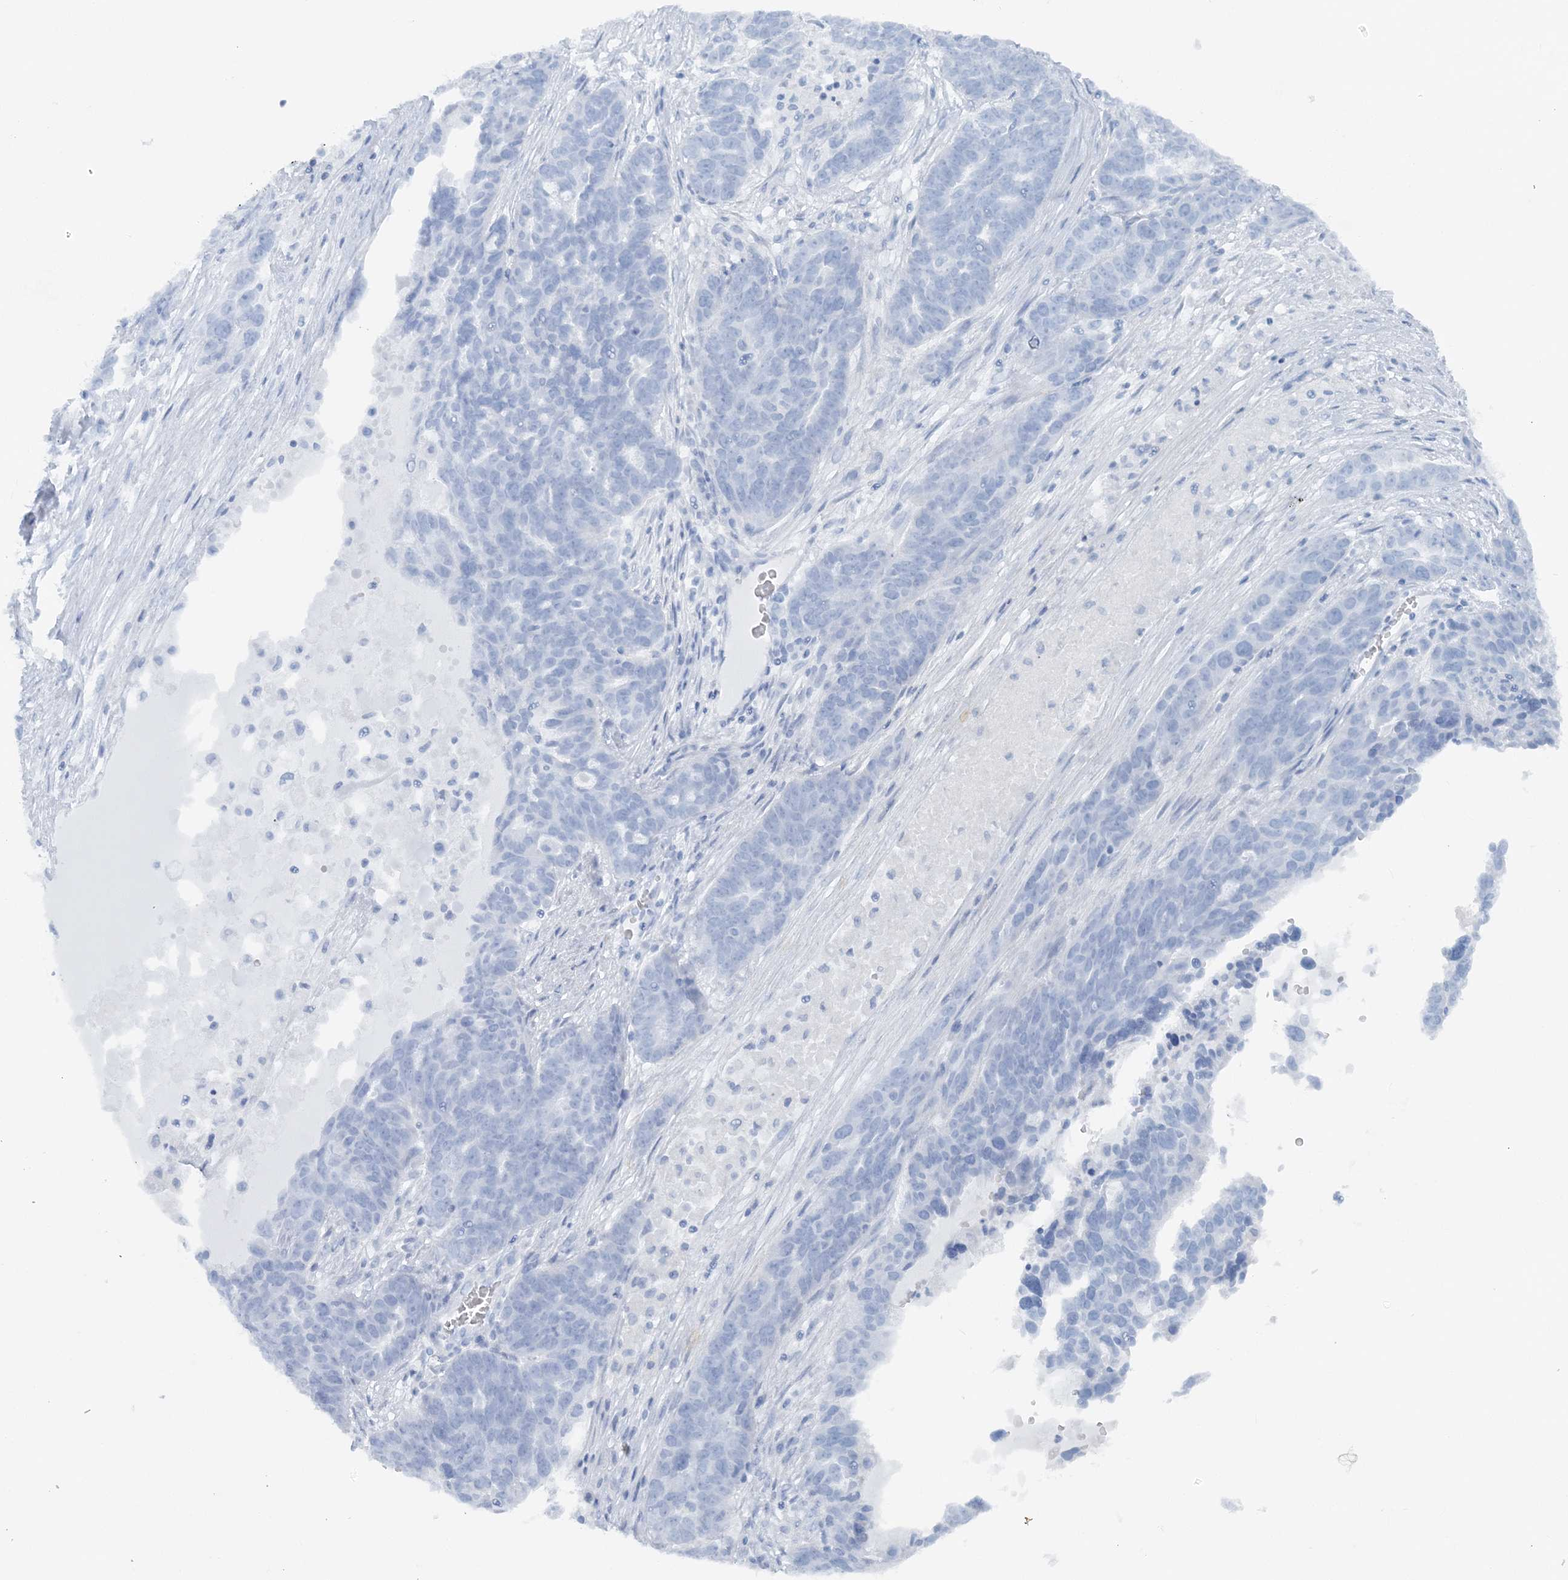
{"staining": {"intensity": "negative", "quantity": "none", "location": "none"}, "tissue": "ovarian cancer", "cell_type": "Tumor cells", "image_type": "cancer", "snomed": [{"axis": "morphology", "description": "Cystadenocarcinoma, serous, NOS"}, {"axis": "topography", "description": "Ovary"}], "caption": "IHC histopathology image of neoplastic tissue: serous cystadenocarcinoma (ovarian) stained with DAB (3,3'-diaminobenzidine) exhibits no significant protein positivity in tumor cells.", "gene": "ATP11A", "patient": {"sex": "female", "age": 59}}